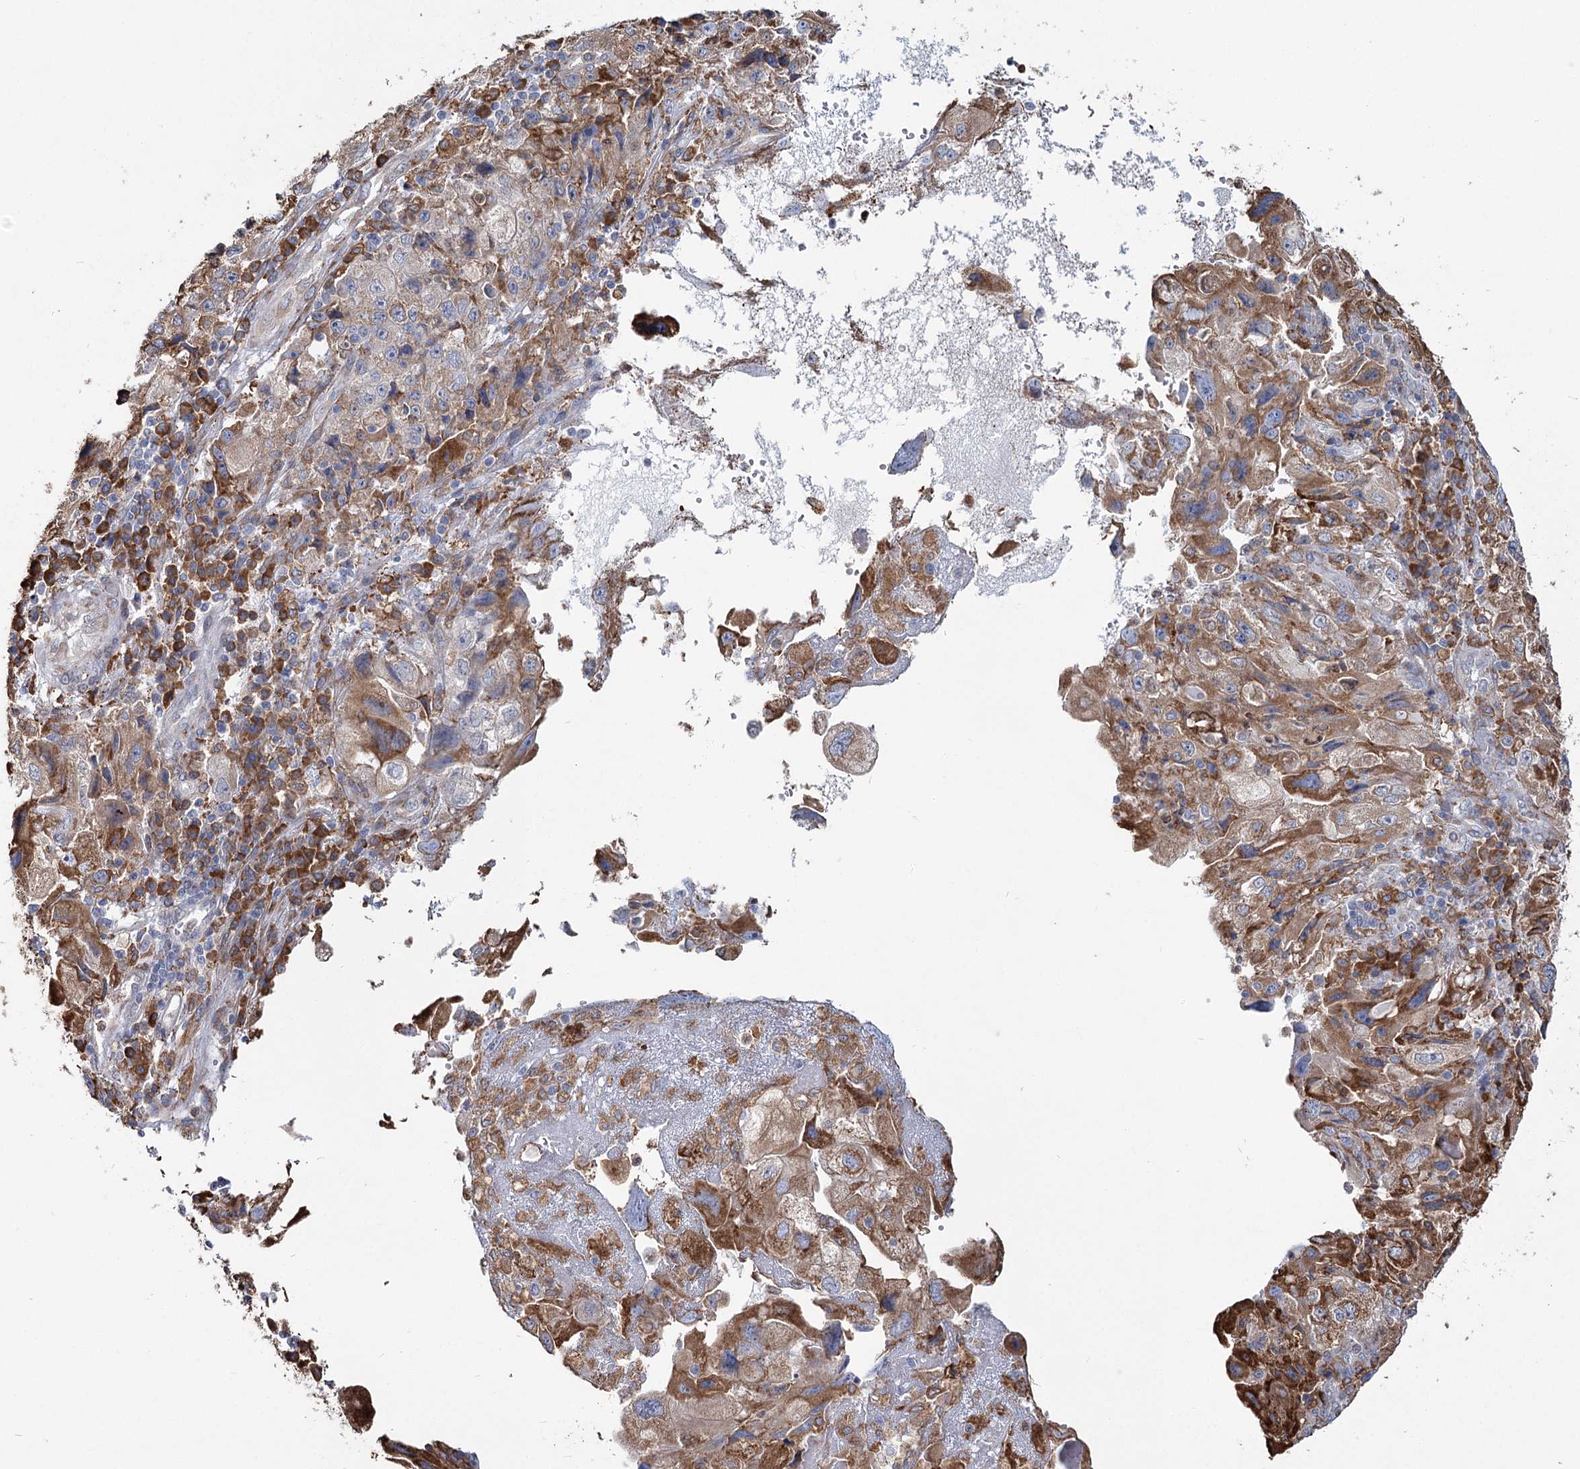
{"staining": {"intensity": "moderate", "quantity": ">75%", "location": "cytoplasmic/membranous"}, "tissue": "endometrial cancer", "cell_type": "Tumor cells", "image_type": "cancer", "snomed": [{"axis": "morphology", "description": "Adenocarcinoma, NOS"}, {"axis": "topography", "description": "Endometrium"}], "caption": "Immunohistochemistry (DAB) staining of human endometrial cancer (adenocarcinoma) demonstrates moderate cytoplasmic/membranous protein staining in about >75% of tumor cells. Immunohistochemistry stains the protein in brown and the nuclei are stained blue.", "gene": "ZCCHC9", "patient": {"sex": "female", "age": 49}}